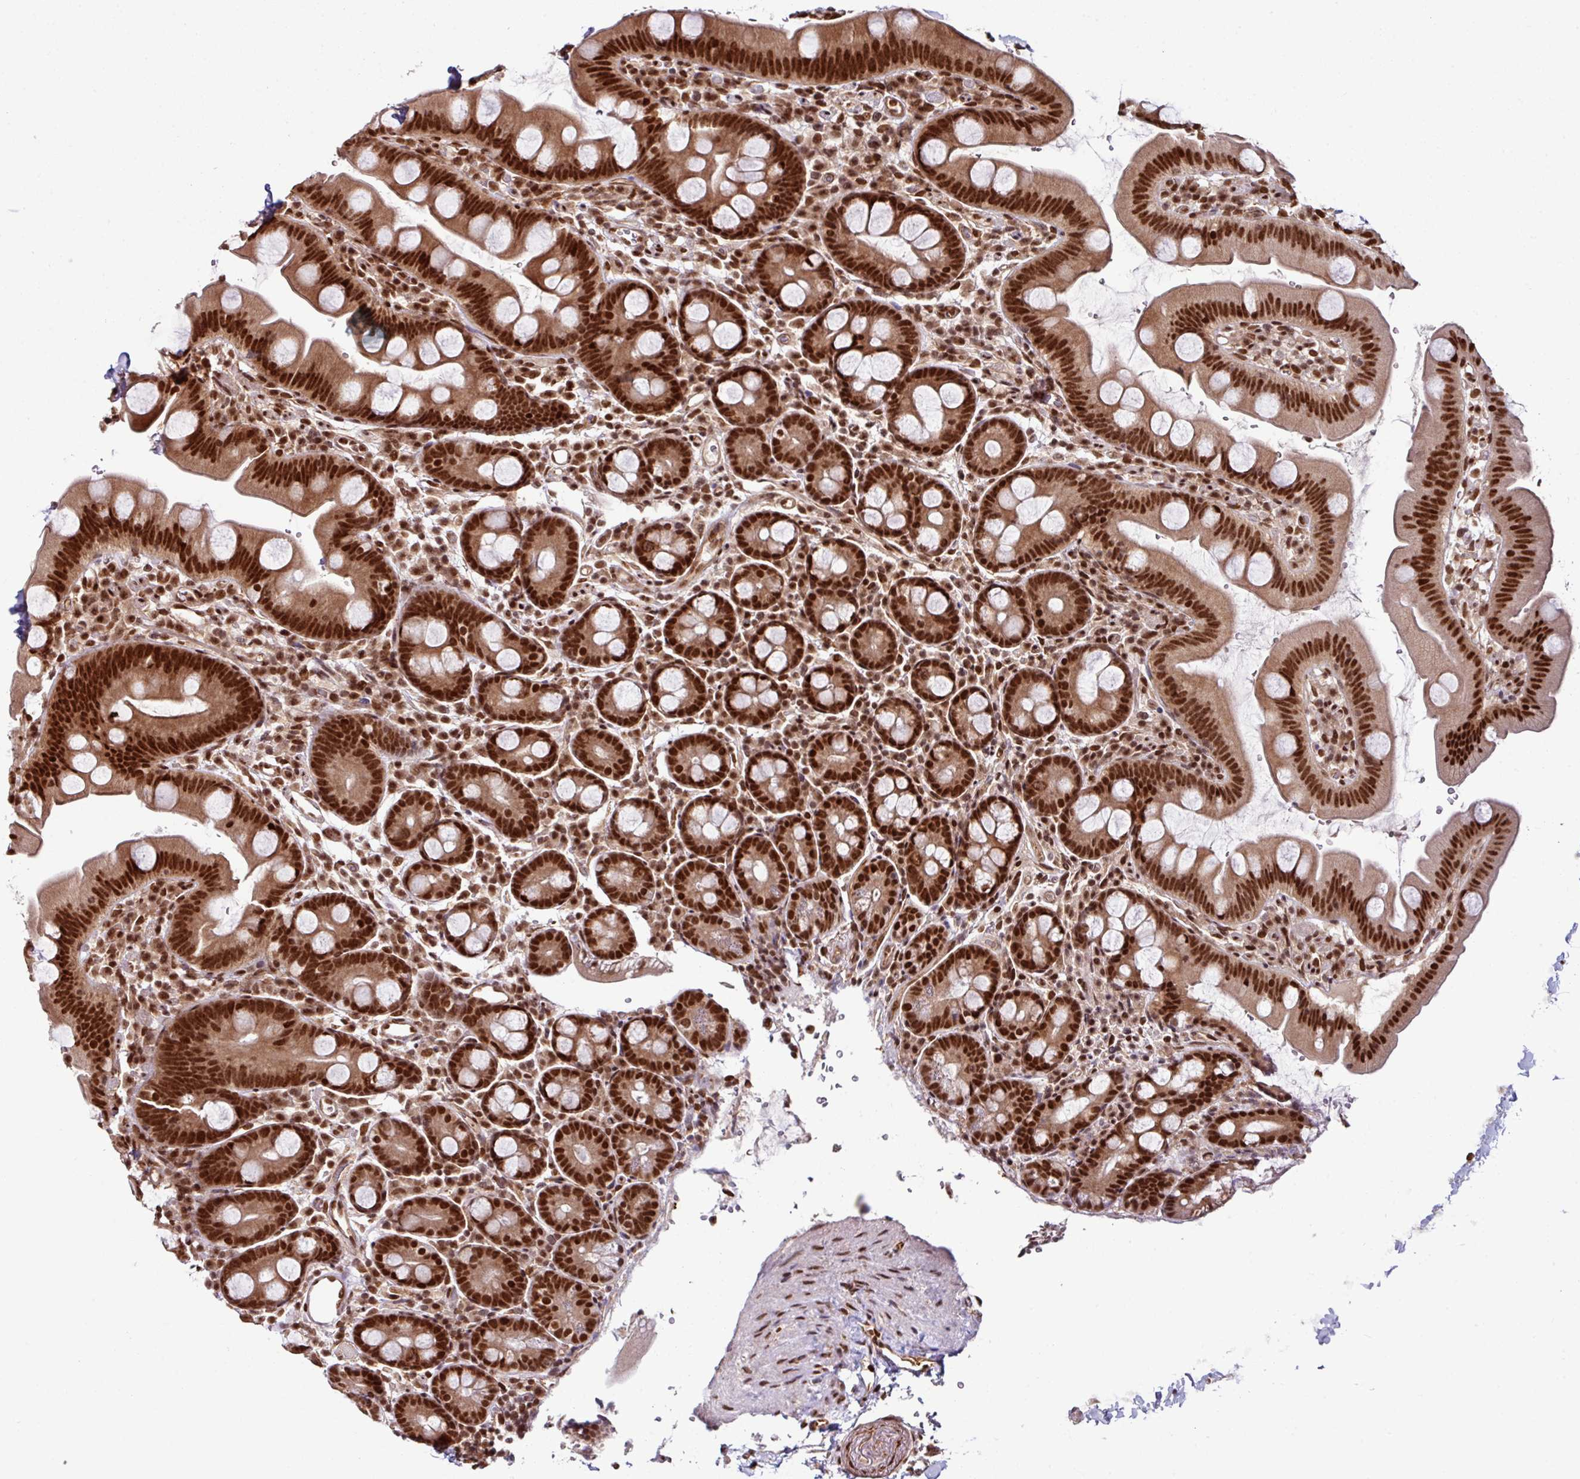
{"staining": {"intensity": "strong", "quantity": ">75%", "location": "cytoplasmic/membranous,nuclear"}, "tissue": "small intestine", "cell_type": "Glandular cells", "image_type": "normal", "snomed": [{"axis": "morphology", "description": "Normal tissue, NOS"}, {"axis": "topography", "description": "Small intestine"}], "caption": "This histopathology image demonstrates immunohistochemistry staining of benign human small intestine, with high strong cytoplasmic/membranous,nuclear positivity in approximately >75% of glandular cells.", "gene": "MORF4L2", "patient": {"sex": "female", "age": 68}}